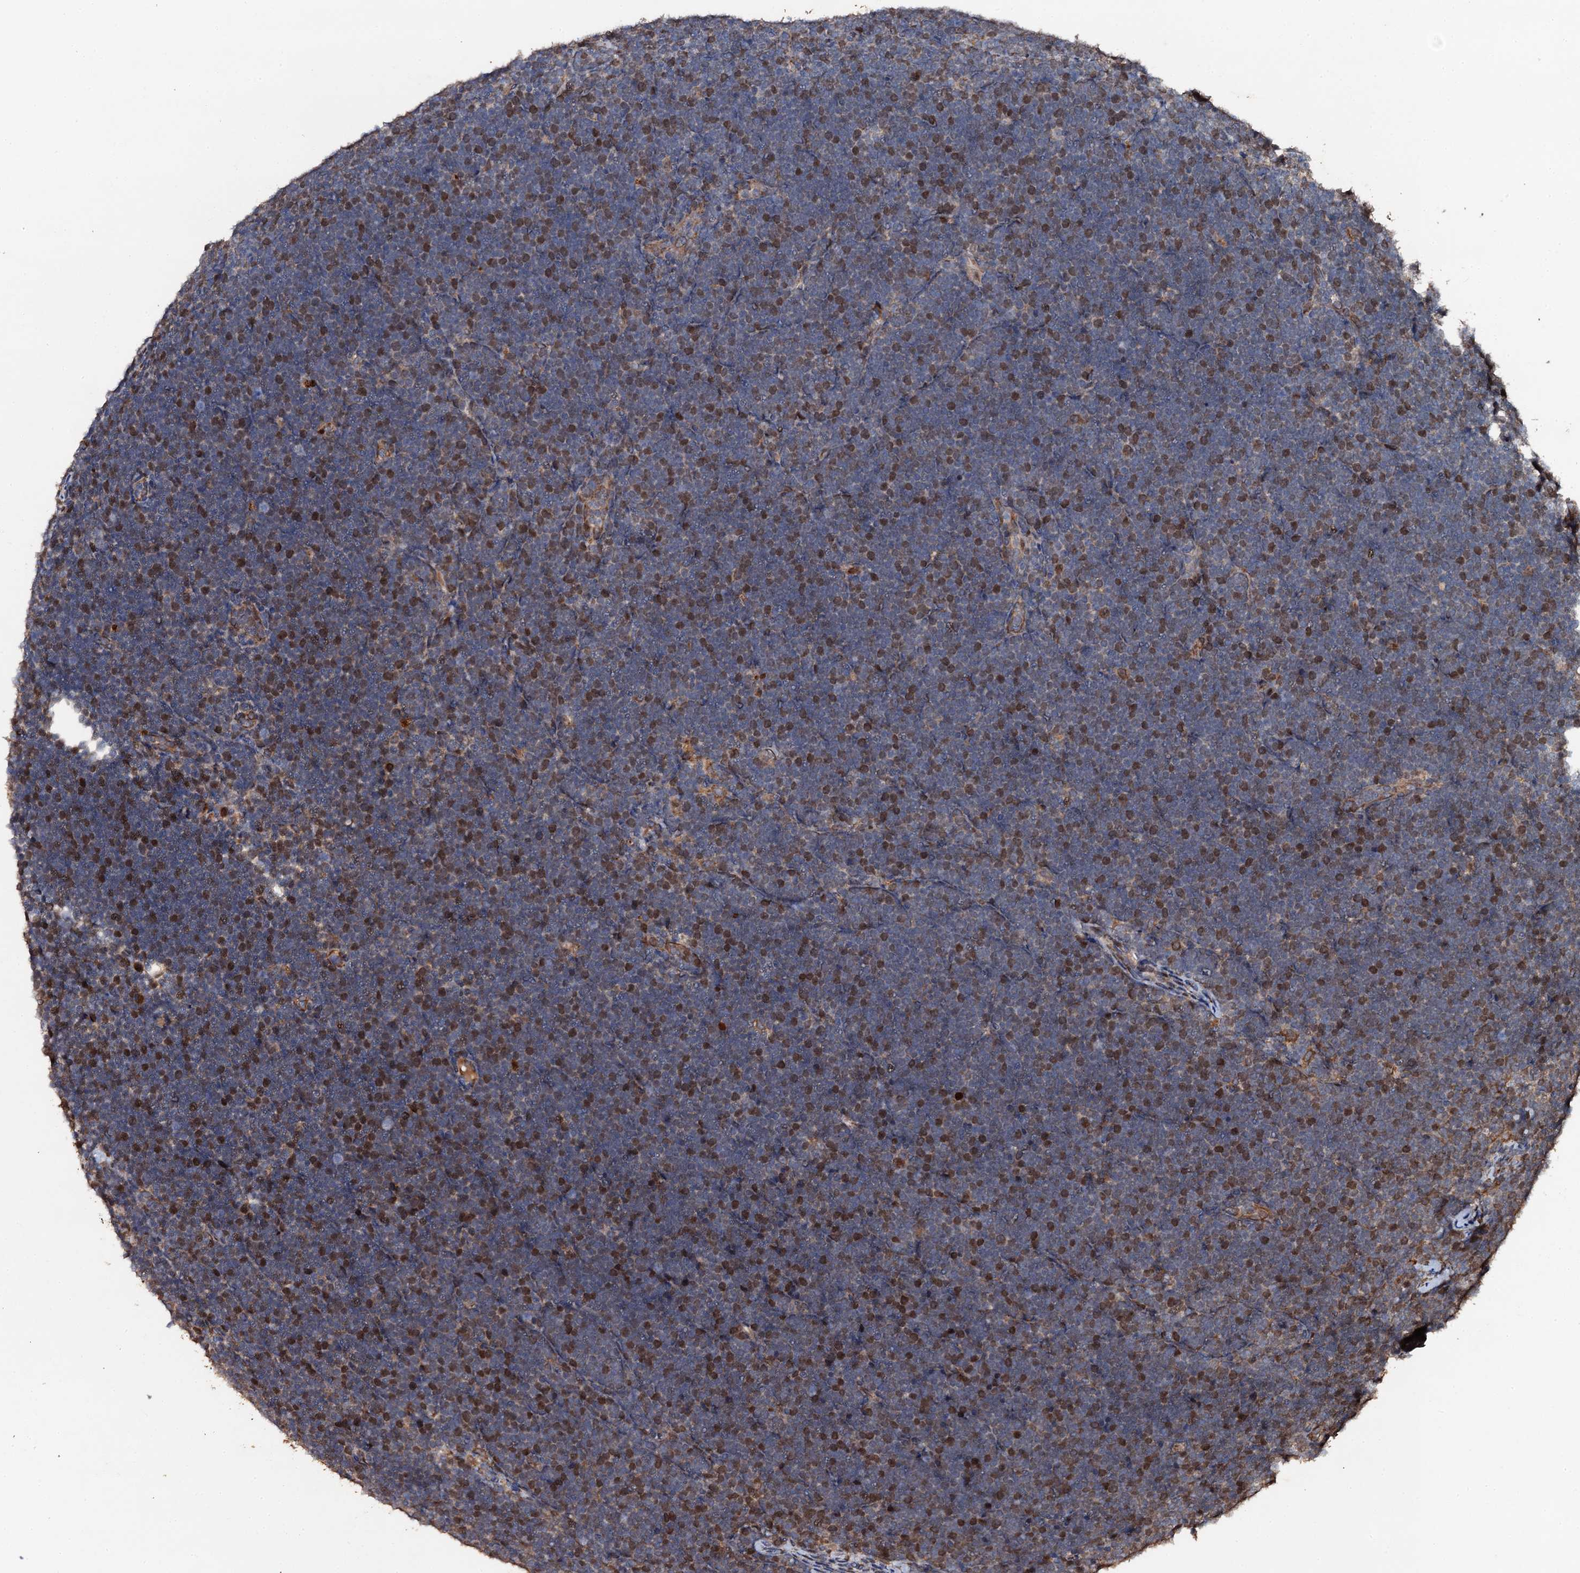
{"staining": {"intensity": "moderate", "quantity": "<25%", "location": "cytoplasmic/membranous"}, "tissue": "lymphoma", "cell_type": "Tumor cells", "image_type": "cancer", "snomed": [{"axis": "morphology", "description": "Malignant lymphoma, non-Hodgkin's type, High grade"}, {"axis": "topography", "description": "Lymph node"}], "caption": "Immunohistochemistry staining of lymphoma, which displays low levels of moderate cytoplasmic/membranous expression in about <25% of tumor cells indicating moderate cytoplasmic/membranous protein staining. The staining was performed using DAB (3,3'-diaminobenzidine) (brown) for protein detection and nuclei were counterstained in hematoxylin (blue).", "gene": "ADAMTS10", "patient": {"sex": "male", "age": 13}}